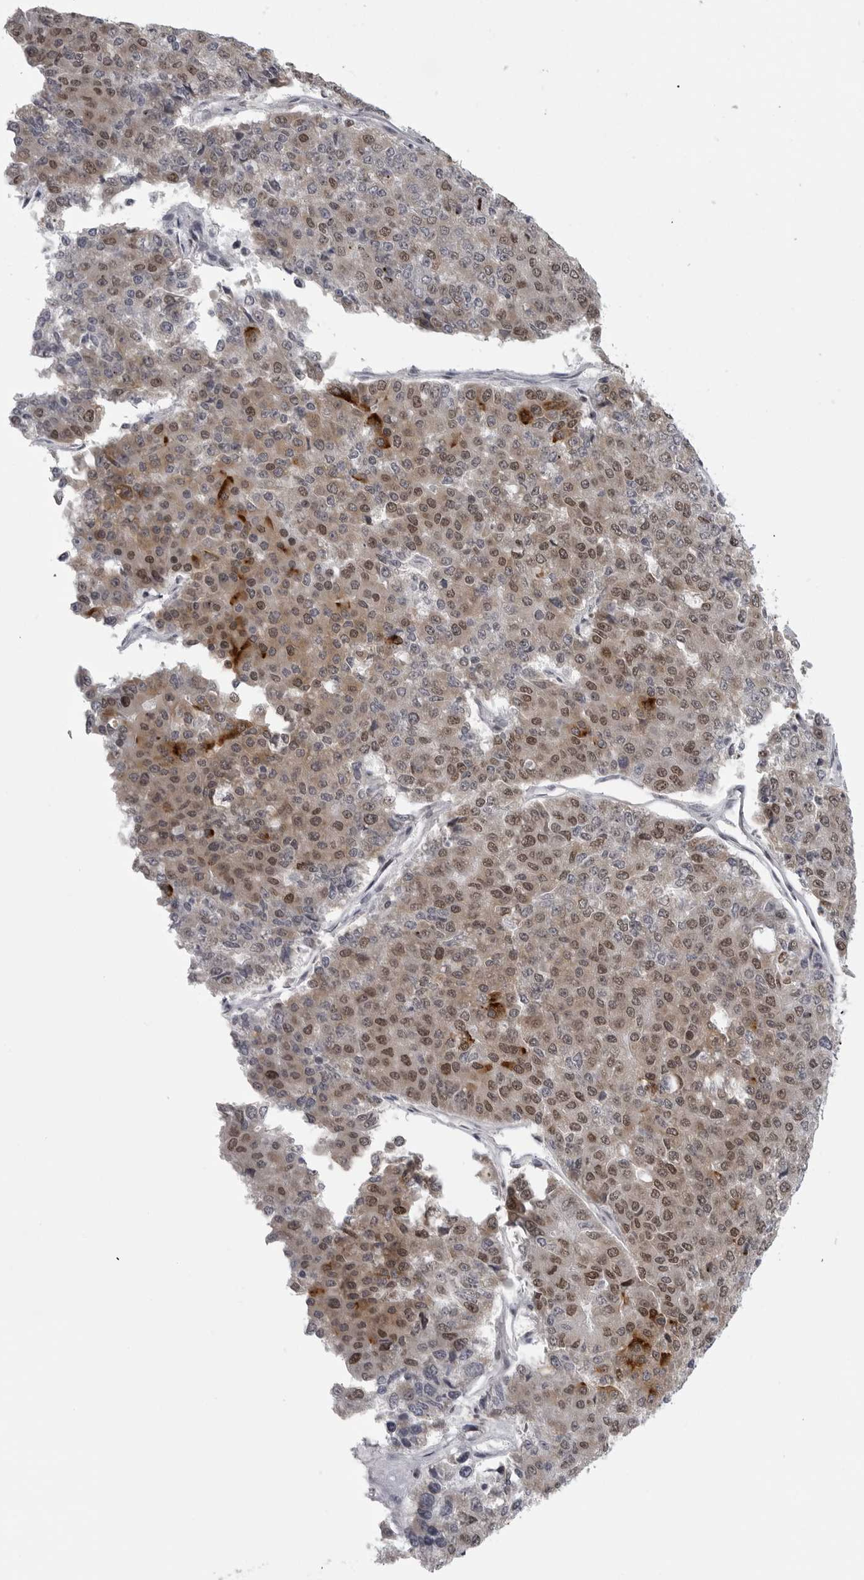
{"staining": {"intensity": "moderate", "quantity": "25%-75%", "location": "nuclear"}, "tissue": "pancreatic cancer", "cell_type": "Tumor cells", "image_type": "cancer", "snomed": [{"axis": "morphology", "description": "Adenocarcinoma, NOS"}, {"axis": "topography", "description": "Pancreas"}], "caption": "About 25%-75% of tumor cells in human adenocarcinoma (pancreatic) display moderate nuclear protein positivity as visualized by brown immunohistochemical staining.", "gene": "PRDM10", "patient": {"sex": "male", "age": 50}}